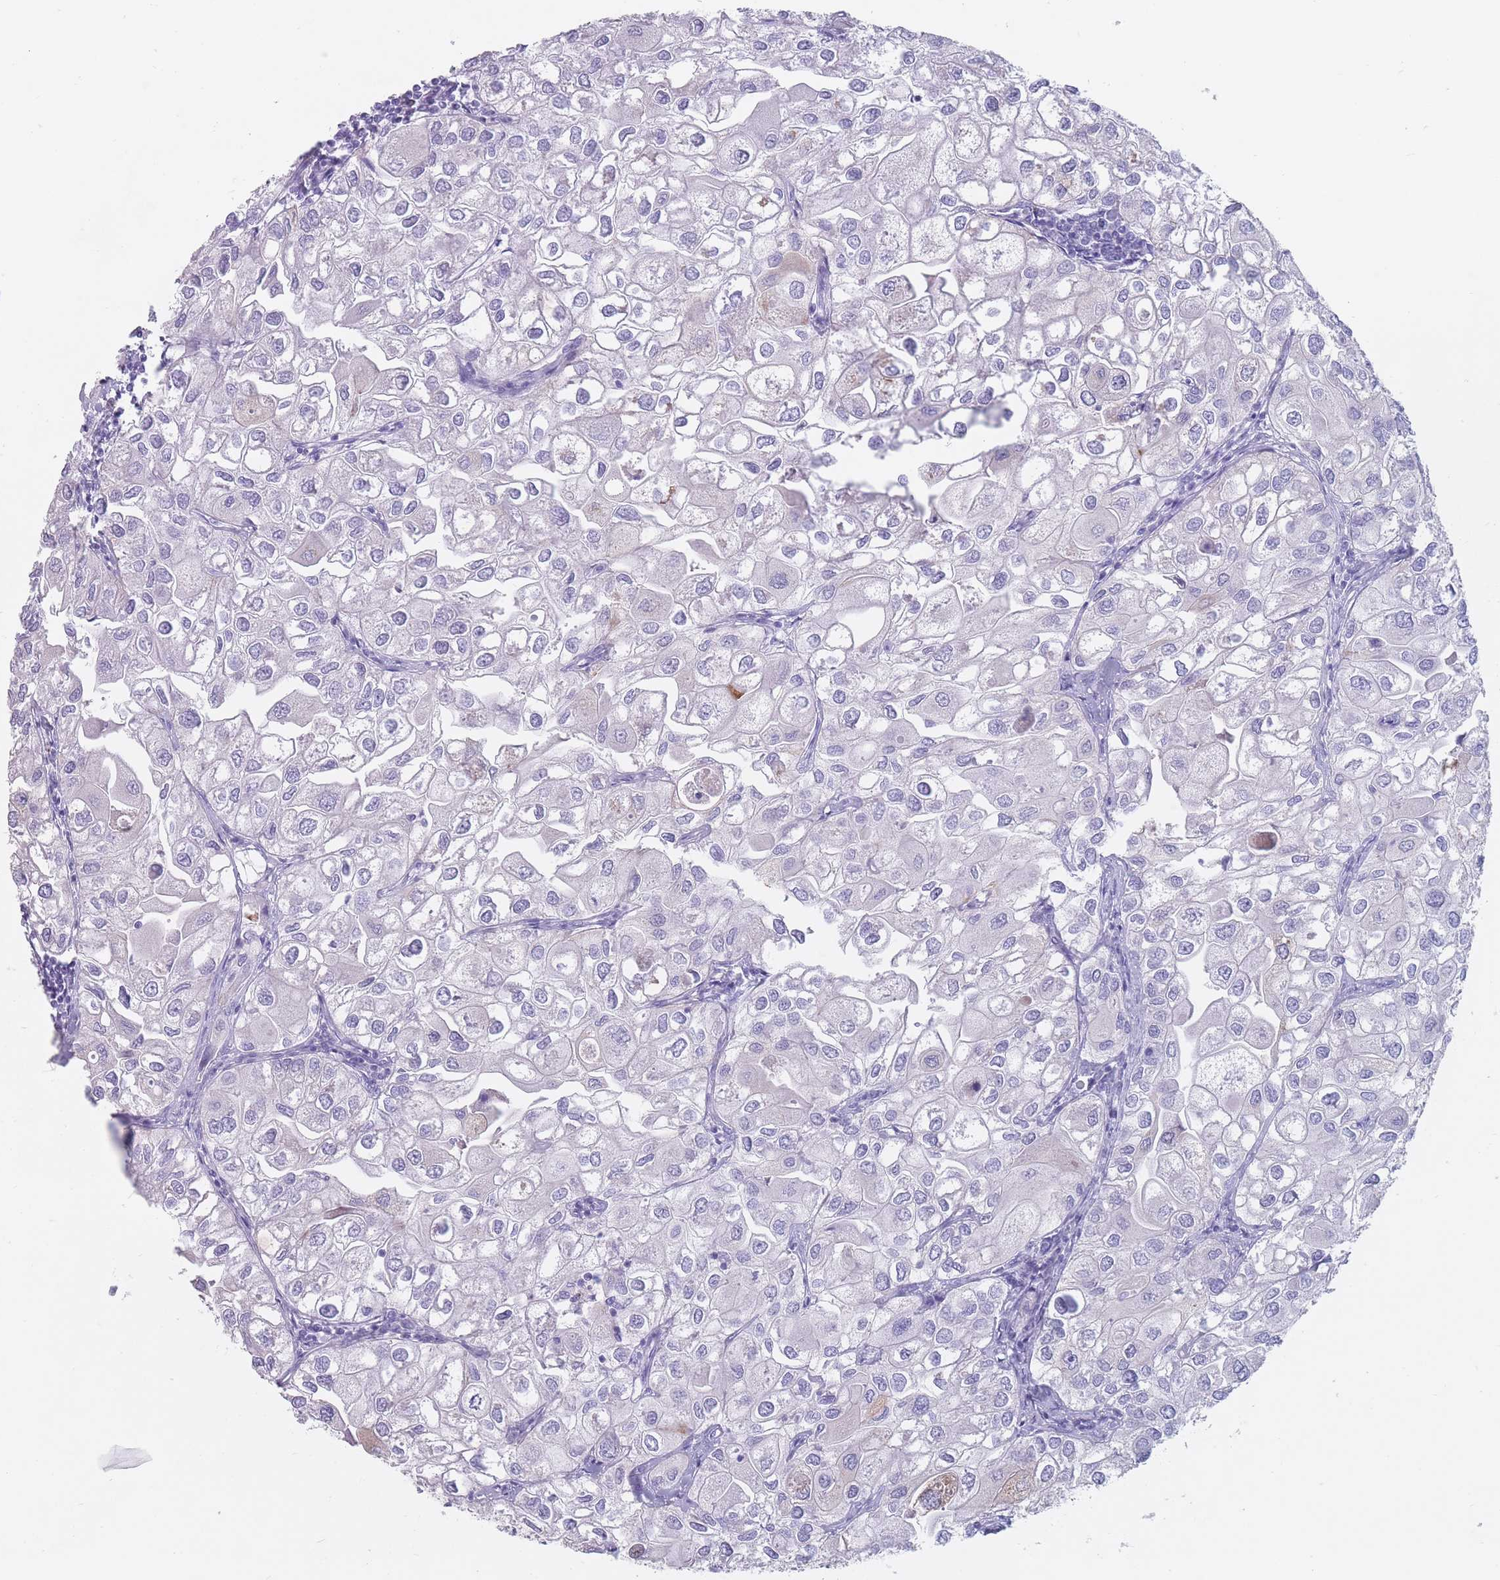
{"staining": {"intensity": "negative", "quantity": "none", "location": "none"}, "tissue": "urothelial cancer", "cell_type": "Tumor cells", "image_type": "cancer", "snomed": [{"axis": "morphology", "description": "Urothelial carcinoma, High grade"}, {"axis": "topography", "description": "Urinary bladder"}], "caption": "This is a histopathology image of immunohistochemistry (IHC) staining of high-grade urothelial carcinoma, which shows no expression in tumor cells.", "gene": "ST3GAL5", "patient": {"sex": "male", "age": 64}}